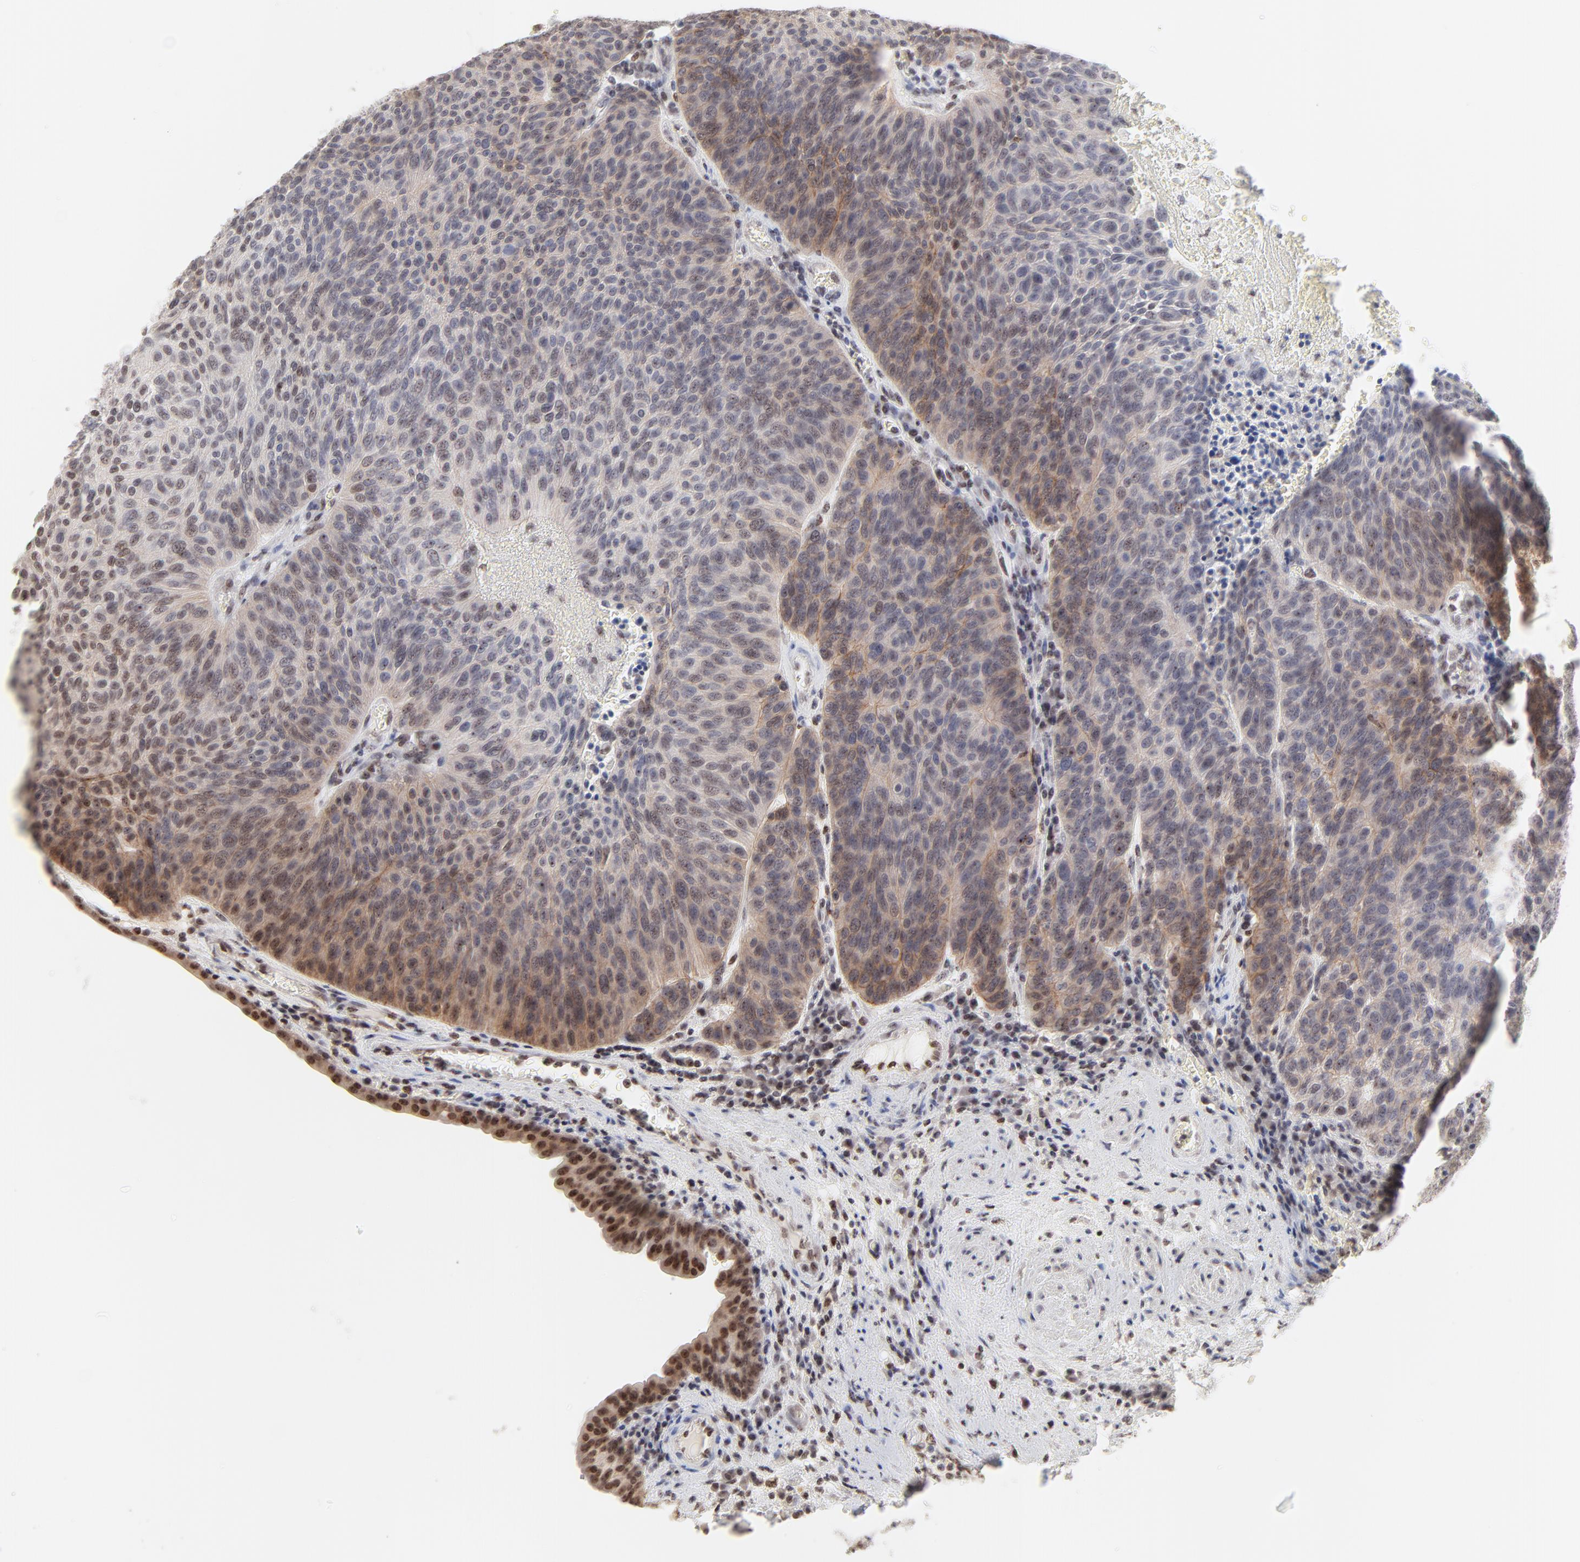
{"staining": {"intensity": "weak", "quantity": "<25%", "location": "cytoplasmic/membranous,nuclear"}, "tissue": "urothelial cancer", "cell_type": "Tumor cells", "image_type": "cancer", "snomed": [{"axis": "morphology", "description": "Urothelial carcinoma, High grade"}, {"axis": "topography", "description": "Urinary bladder"}], "caption": "Urothelial carcinoma (high-grade) stained for a protein using immunohistochemistry (IHC) demonstrates no expression tumor cells.", "gene": "NFIL3", "patient": {"sex": "male", "age": 66}}